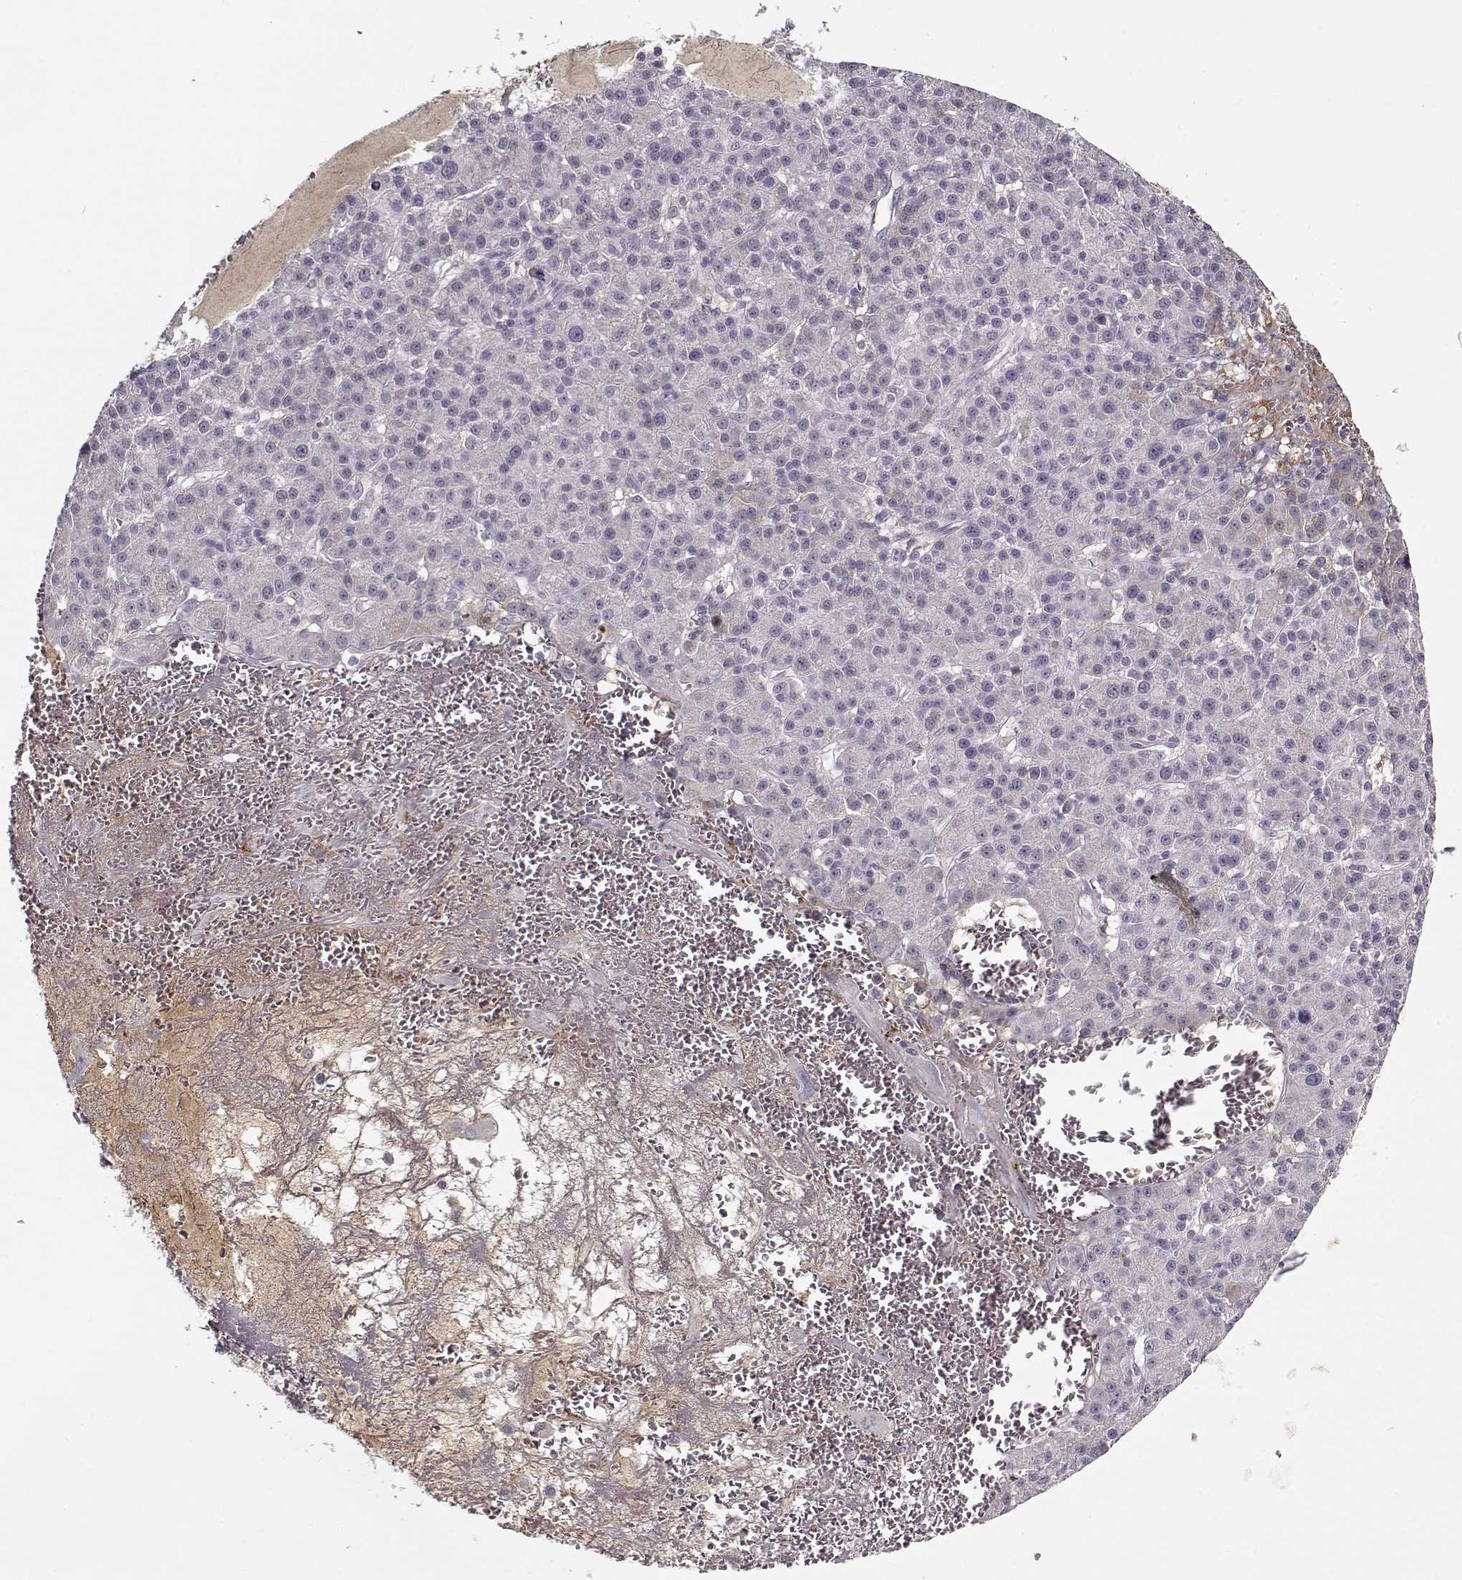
{"staining": {"intensity": "negative", "quantity": "none", "location": "none"}, "tissue": "liver cancer", "cell_type": "Tumor cells", "image_type": "cancer", "snomed": [{"axis": "morphology", "description": "Carcinoma, Hepatocellular, NOS"}, {"axis": "topography", "description": "Liver"}], "caption": "Immunohistochemistry (IHC) micrograph of human liver cancer stained for a protein (brown), which demonstrates no positivity in tumor cells. (DAB immunohistochemistry with hematoxylin counter stain).", "gene": "LUM", "patient": {"sex": "female", "age": 60}}